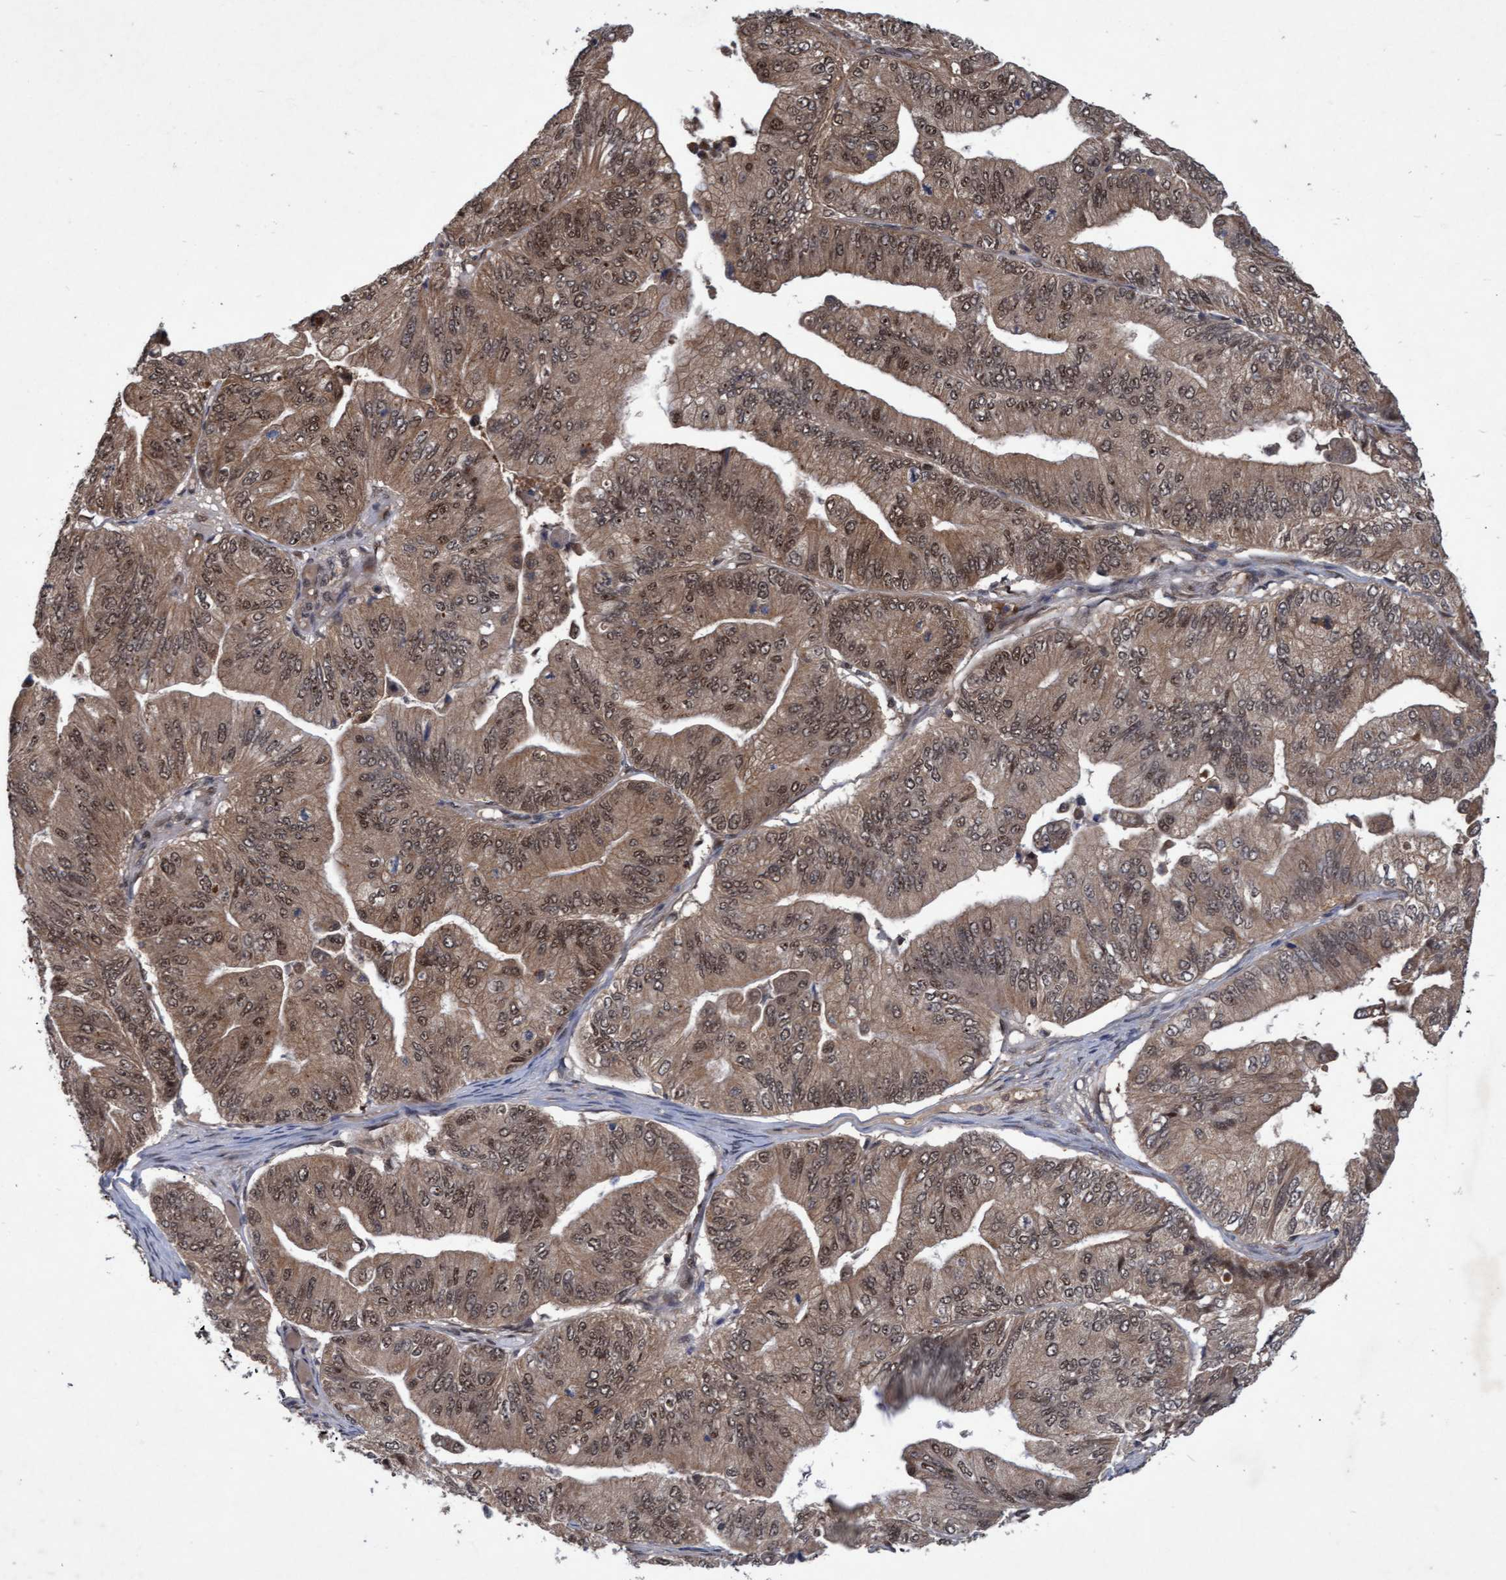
{"staining": {"intensity": "moderate", "quantity": ">75%", "location": "cytoplasmic/membranous,nuclear"}, "tissue": "ovarian cancer", "cell_type": "Tumor cells", "image_type": "cancer", "snomed": [{"axis": "morphology", "description": "Cystadenocarcinoma, mucinous, NOS"}, {"axis": "topography", "description": "Ovary"}], "caption": "Protein staining of ovarian cancer tissue reveals moderate cytoplasmic/membranous and nuclear staining in approximately >75% of tumor cells.", "gene": "PSMB6", "patient": {"sex": "female", "age": 61}}